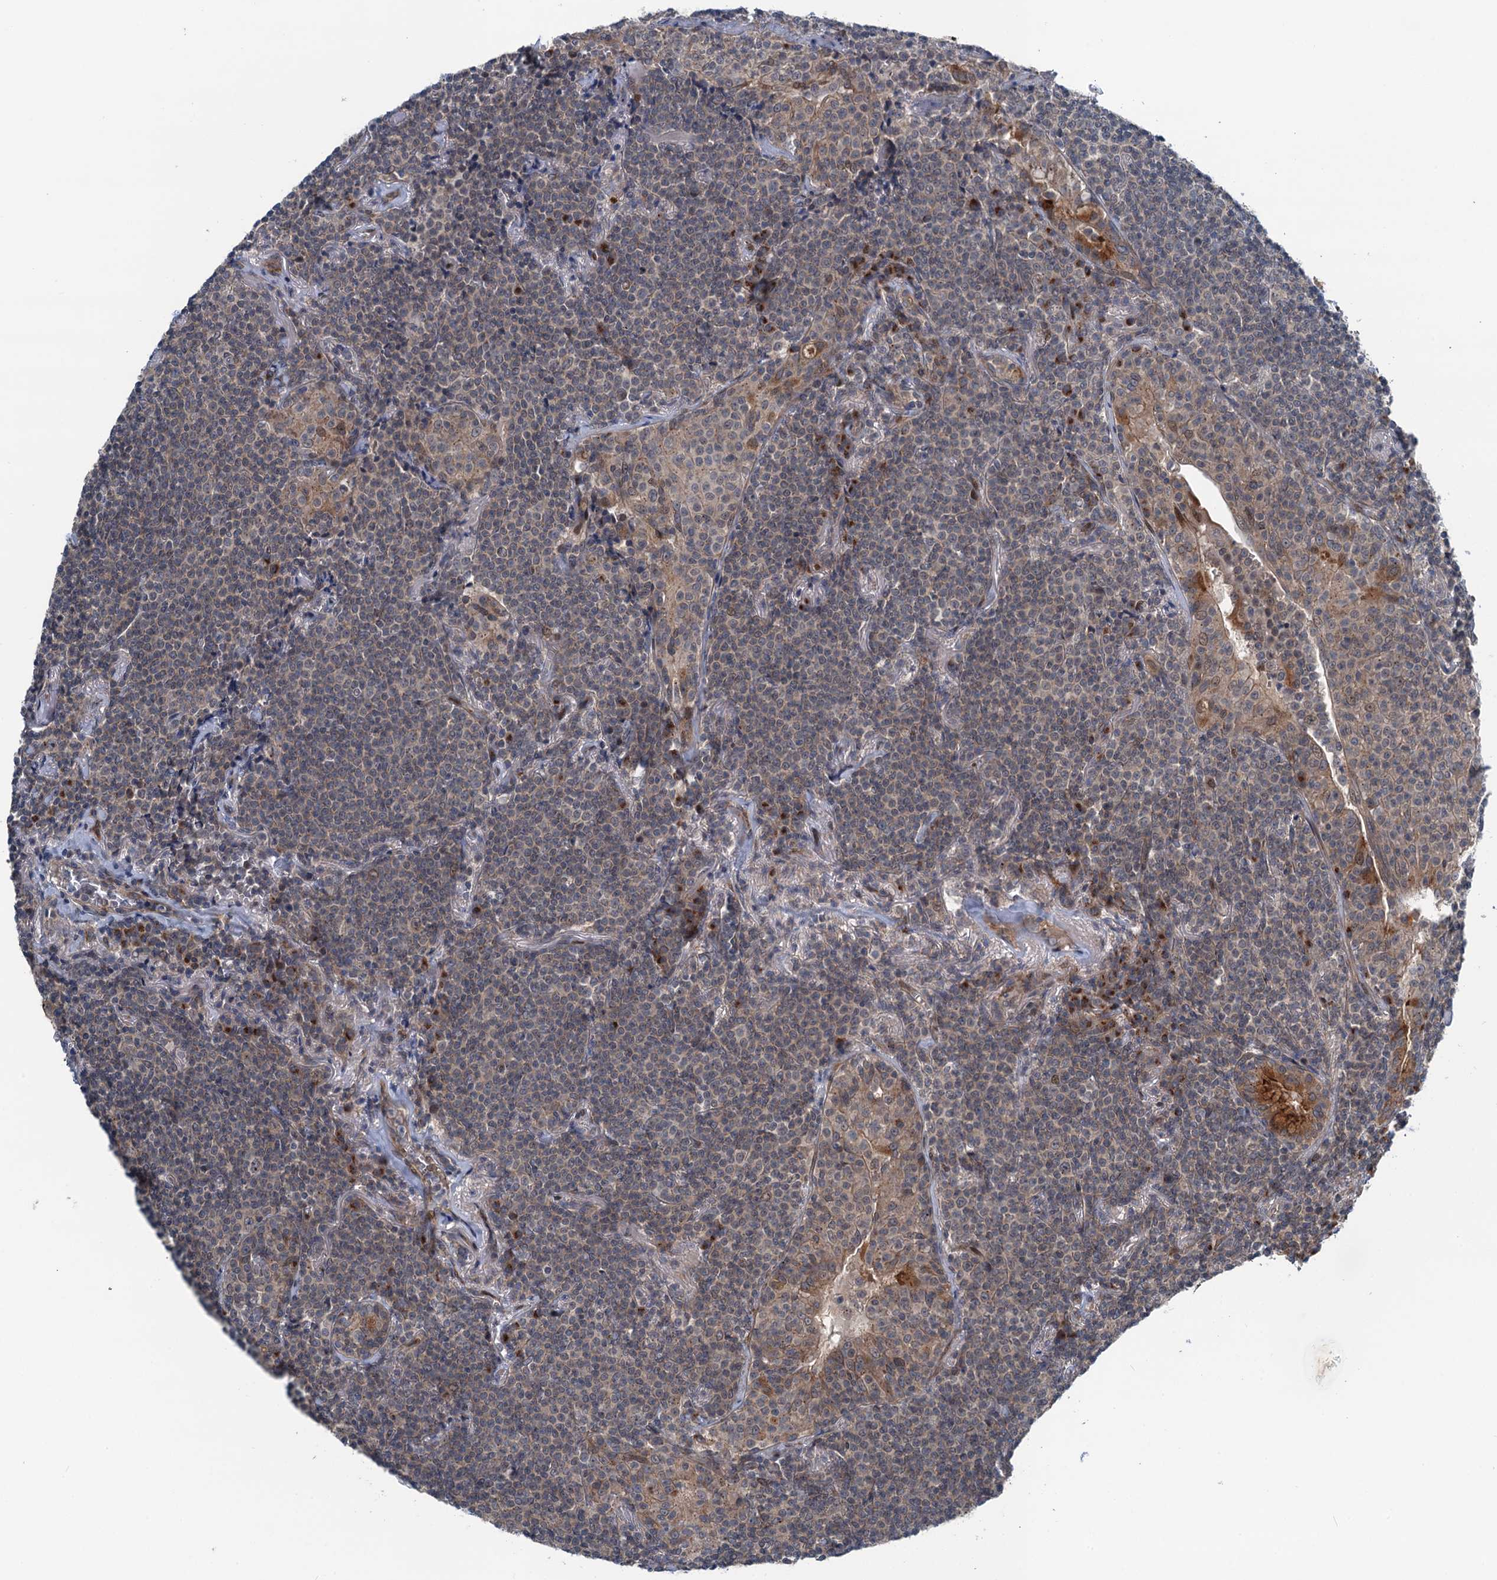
{"staining": {"intensity": "negative", "quantity": "none", "location": "none"}, "tissue": "lymphoma", "cell_type": "Tumor cells", "image_type": "cancer", "snomed": [{"axis": "morphology", "description": "Malignant lymphoma, non-Hodgkin's type, Low grade"}, {"axis": "topography", "description": "Lung"}], "caption": "A histopathology image of human lymphoma is negative for staining in tumor cells.", "gene": "DYNC2I2", "patient": {"sex": "female", "age": 71}}